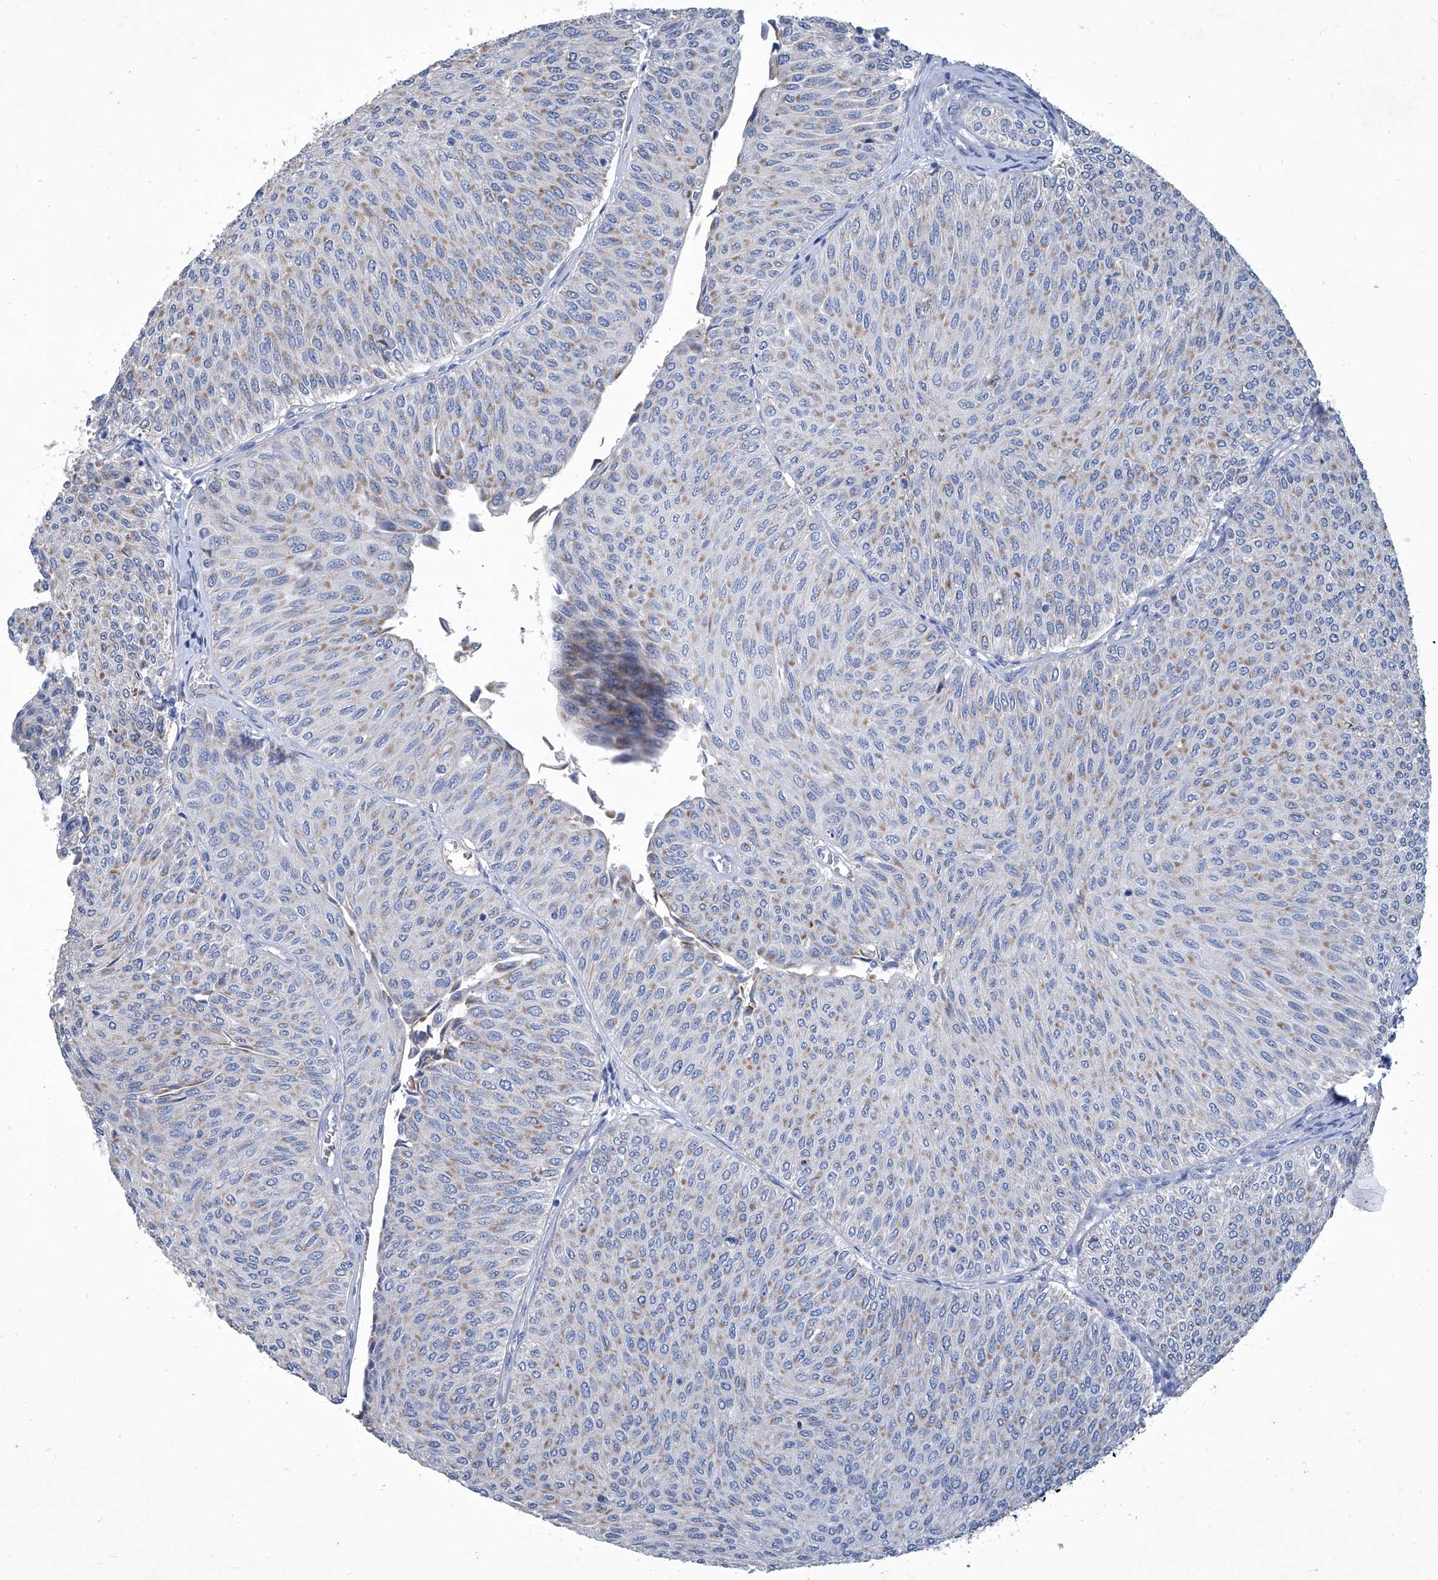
{"staining": {"intensity": "weak", "quantity": "25%-75%", "location": "cytoplasmic/membranous"}, "tissue": "urothelial cancer", "cell_type": "Tumor cells", "image_type": "cancer", "snomed": [{"axis": "morphology", "description": "Urothelial carcinoma, Low grade"}, {"axis": "topography", "description": "Urinary bladder"}], "caption": "This photomicrograph shows IHC staining of urothelial cancer, with low weak cytoplasmic/membranous staining in about 25%-75% of tumor cells.", "gene": "MTARC1", "patient": {"sex": "male", "age": 78}}